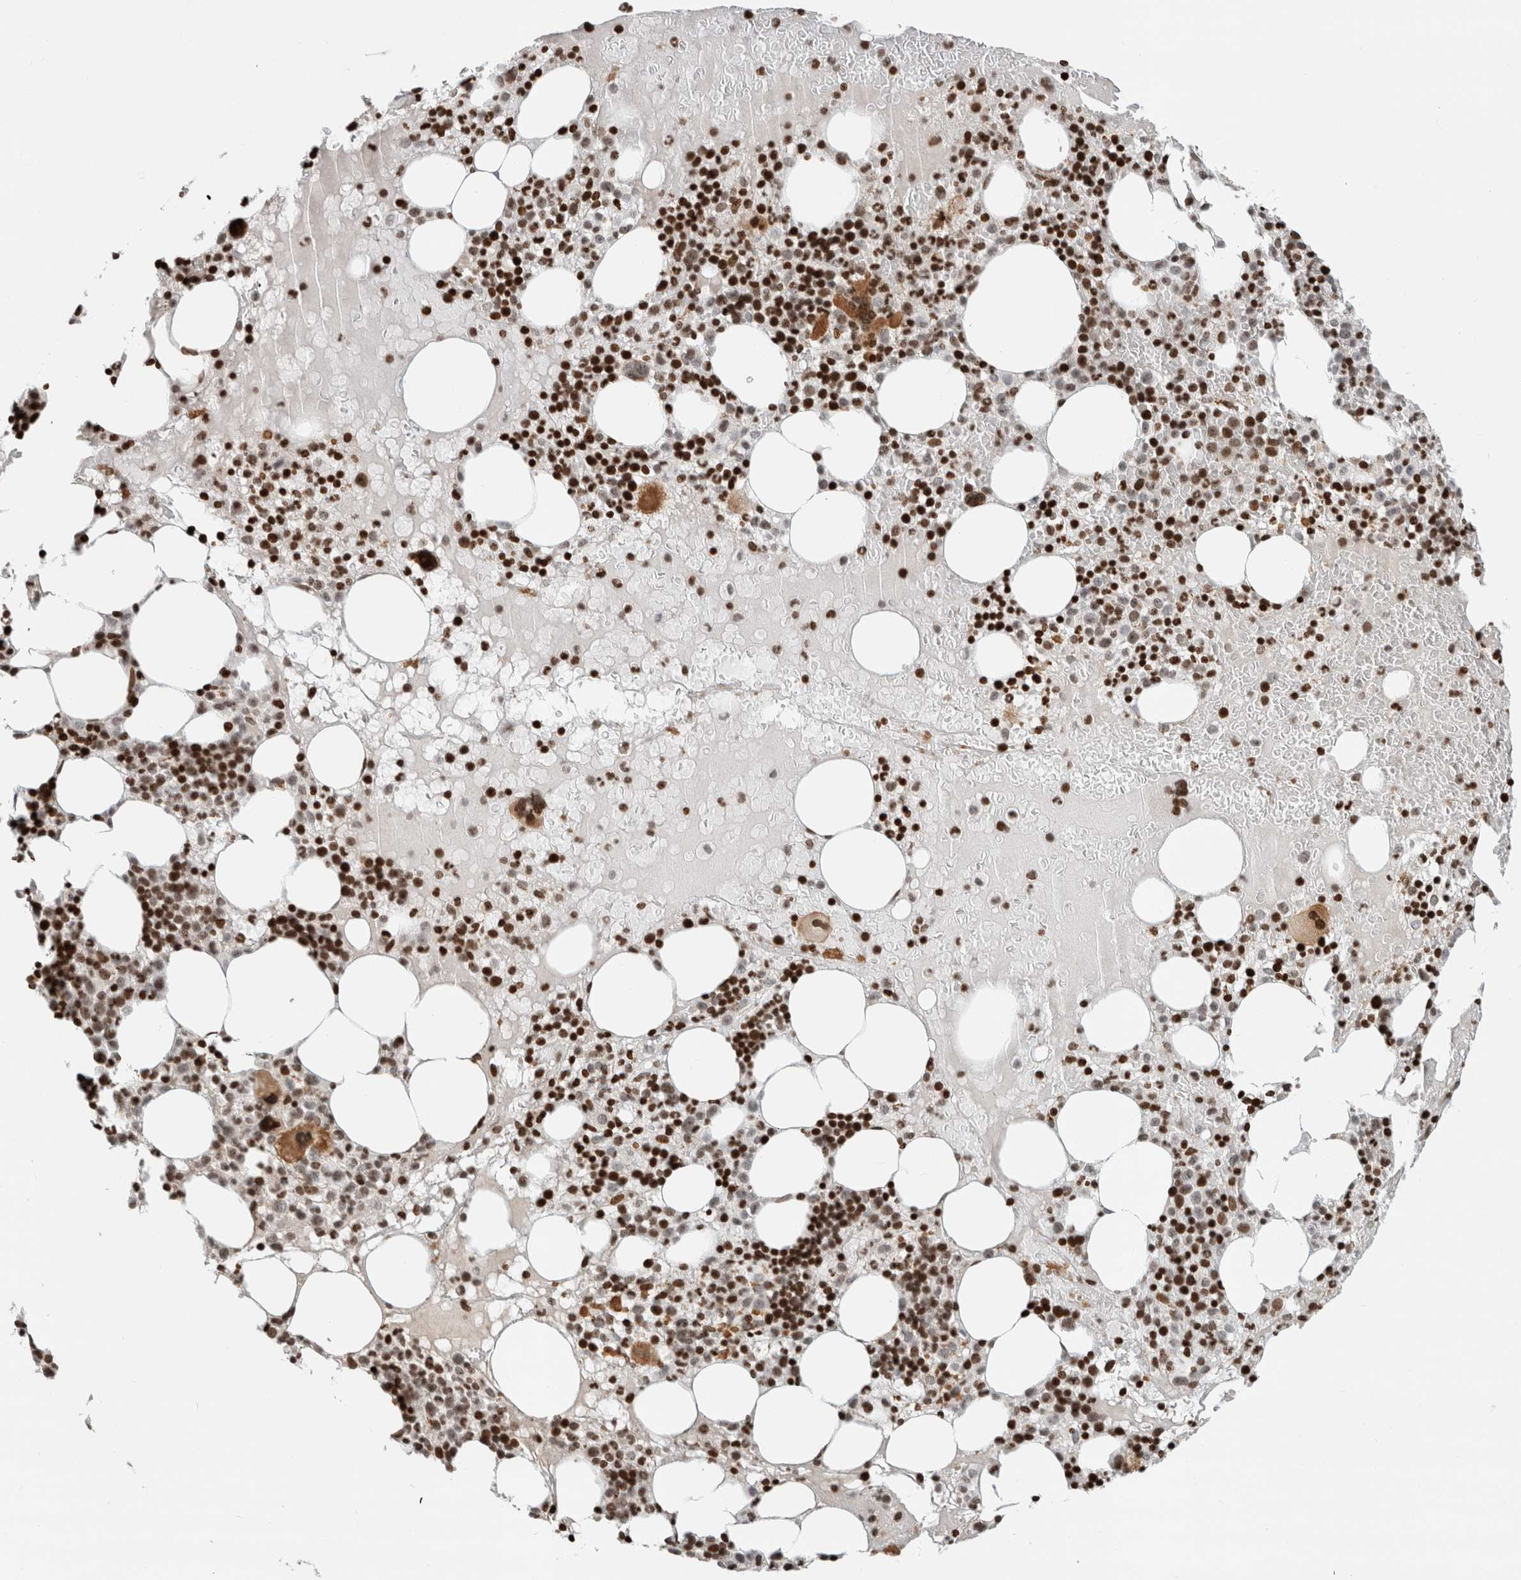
{"staining": {"intensity": "strong", "quantity": ">75%", "location": "nuclear"}, "tissue": "bone marrow", "cell_type": "Hematopoietic cells", "image_type": "normal", "snomed": [{"axis": "morphology", "description": "Normal tissue, NOS"}, {"axis": "morphology", "description": "Inflammation, NOS"}, {"axis": "topography", "description": "Bone marrow"}], "caption": "An IHC photomicrograph of unremarkable tissue is shown. Protein staining in brown shows strong nuclear positivity in bone marrow within hematopoietic cells. The protein is shown in brown color, while the nuclei are stained blue.", "gene": "GINS4", "patient": {"sex": "female", "age": 77}}